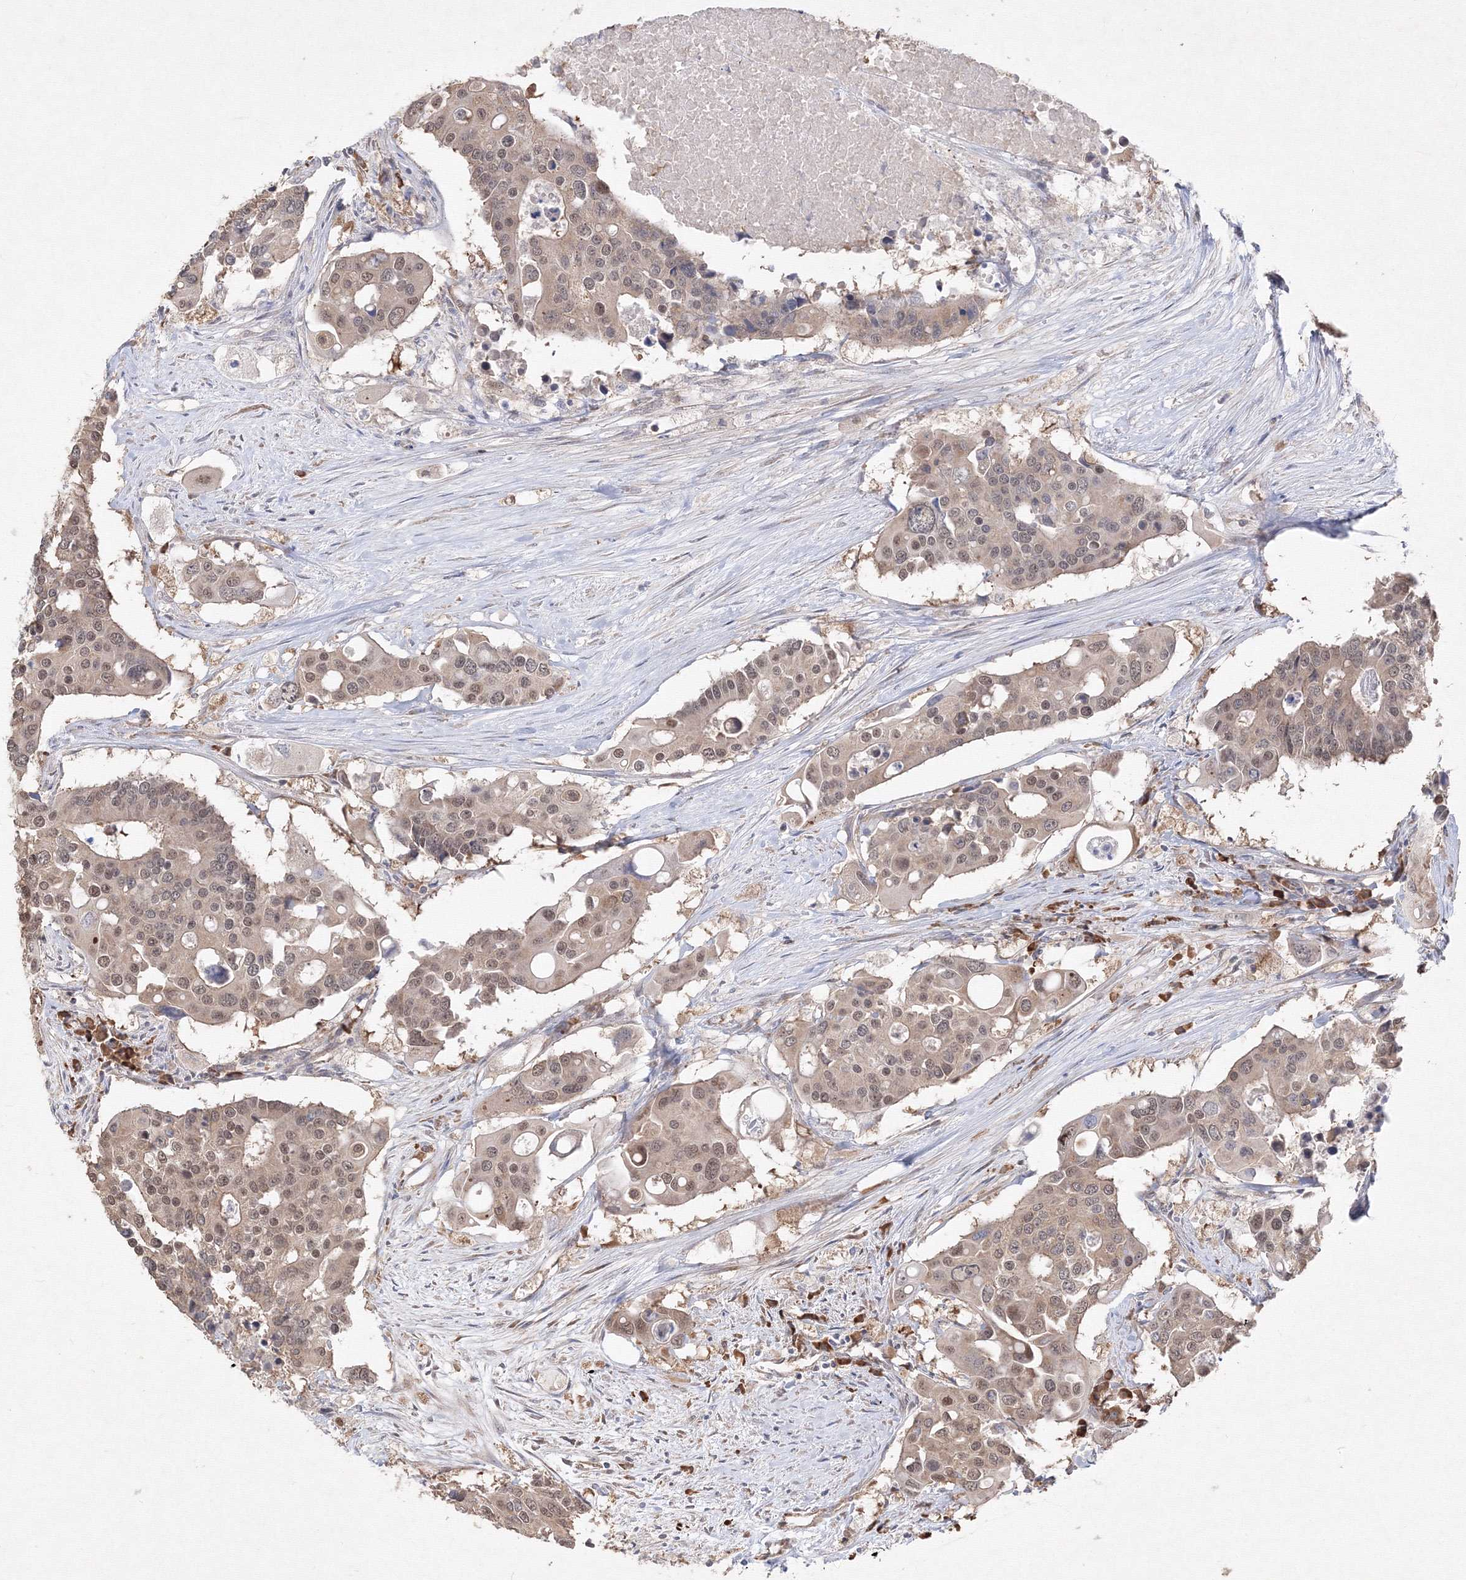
{"staining": {"intensity": "moderate", "quantity": ">75%", "location": "cytoplasmic/membranous,nuclear"}, "tissue": "colorectal cancer", "cell_type": "Tumor cells", "image_type": "cancer", "snomed": [{"axis": "morphology", "description": "Adenocarcinoma, NOS"}, {"axis": "topography", "description": "Colon"}], "caption": "Tumor cells exhibit medium levels of moderate cytoplasmic/membranous and nuclear expression in approximately >75% of cells in adenocarcinoma (colorectal).", "gene": "FBXL8", "patient": {"sex": "male", "age": 77}}